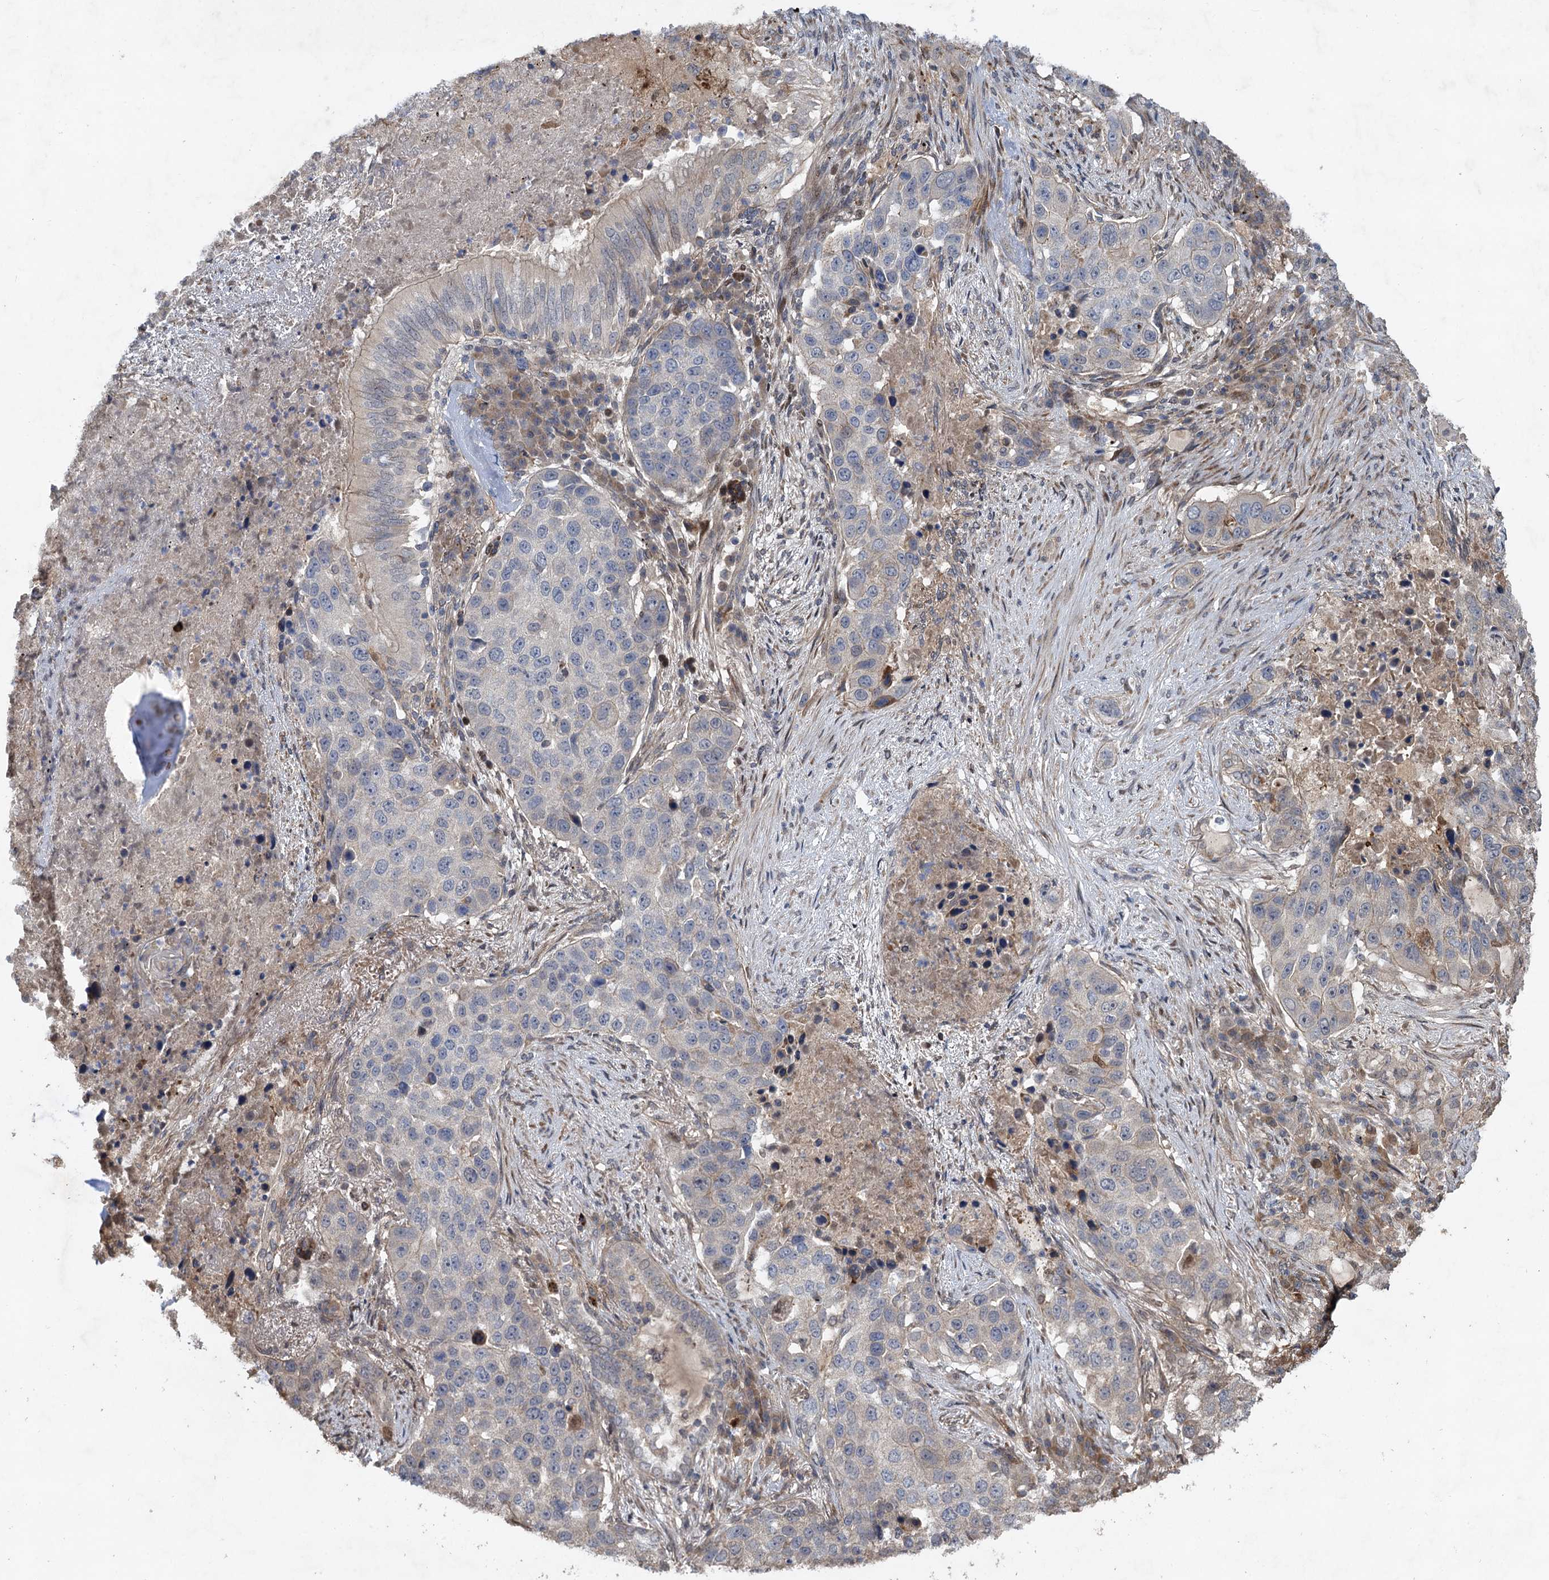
{"staining": {"intensity": "negative", "quantity": "none", "location": "none"}, "tissue": "lung cancer", "cell_type": "Tumor cells", "image_type": "cancer", "snomed": [{"axis": "morphology", "description": "Squamous cell carcinoma, NOS"}, {"axis": "topography", "description": "Lung"}], "caption": "This image is of squamous cell carcinoma (lung) stained with IHC to label a protein in brown with the nuclei are counter-stained blue. There is no expression in tumor cells. (Brightfield microscopy of DAB (3,3'-diaminobenzidine) immunohistochemistry at high magnification).", "gene": "NUDT22", "patient": {"sex": "female", "age": 63}}